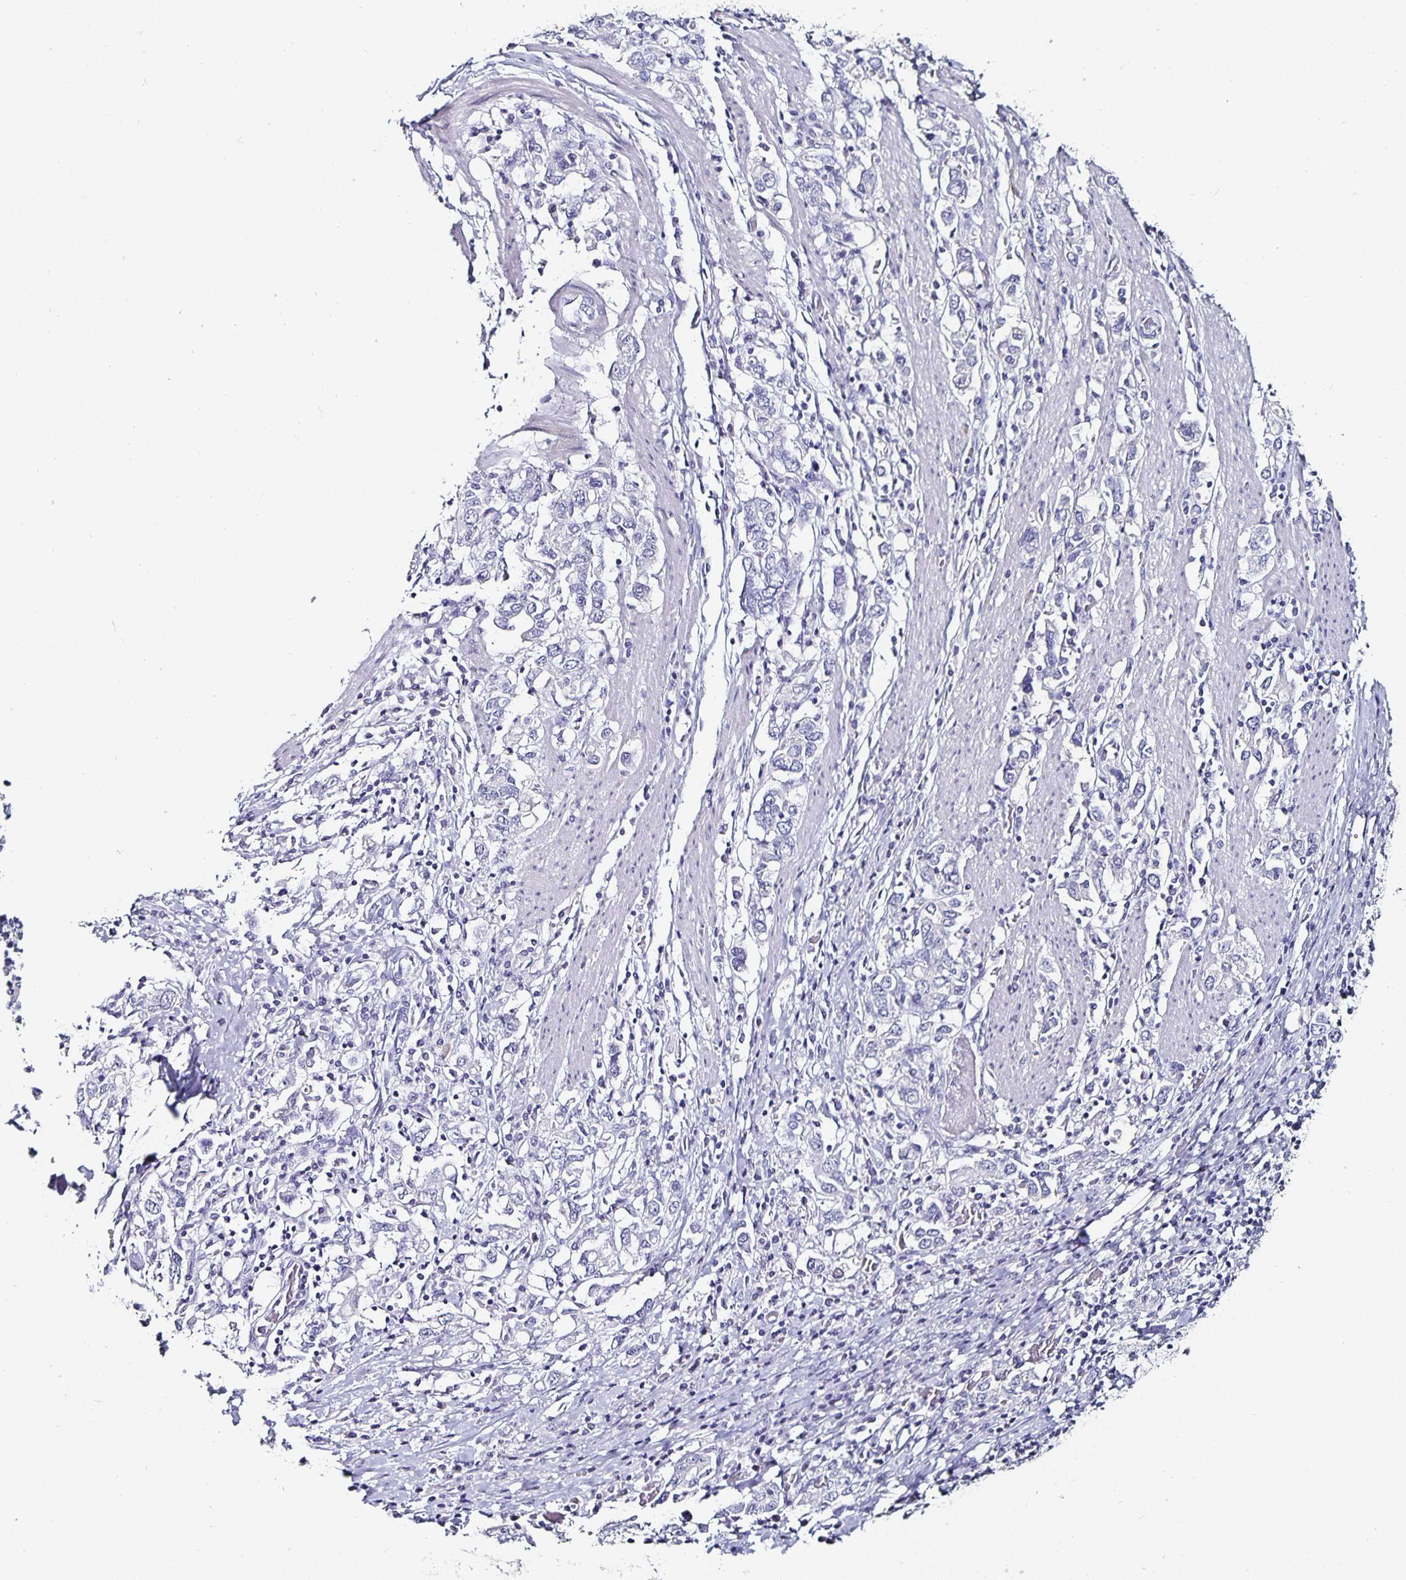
{"staining": {"intensity": "negative", "quantity": "none", "location": "none"}, "tissue": "stomach cancer", "cell_type": "Tumor cells", "image_type": "cancer", "snomed": [{"axis": "morphology", "description": "Adenocarcinoma, NOS"}, {"axis": "topography", "description": "Stomach, upper"}, {"axis": "topography", "description": "Stomach"}], "caption": "Immunohistochemistry histopathology image of stomach adenocarcinoma stained for a protein (brown), which shows no staining in tumor cells.", "gene": "CHGA", "patient": {"sex": "male", "age": 62}}